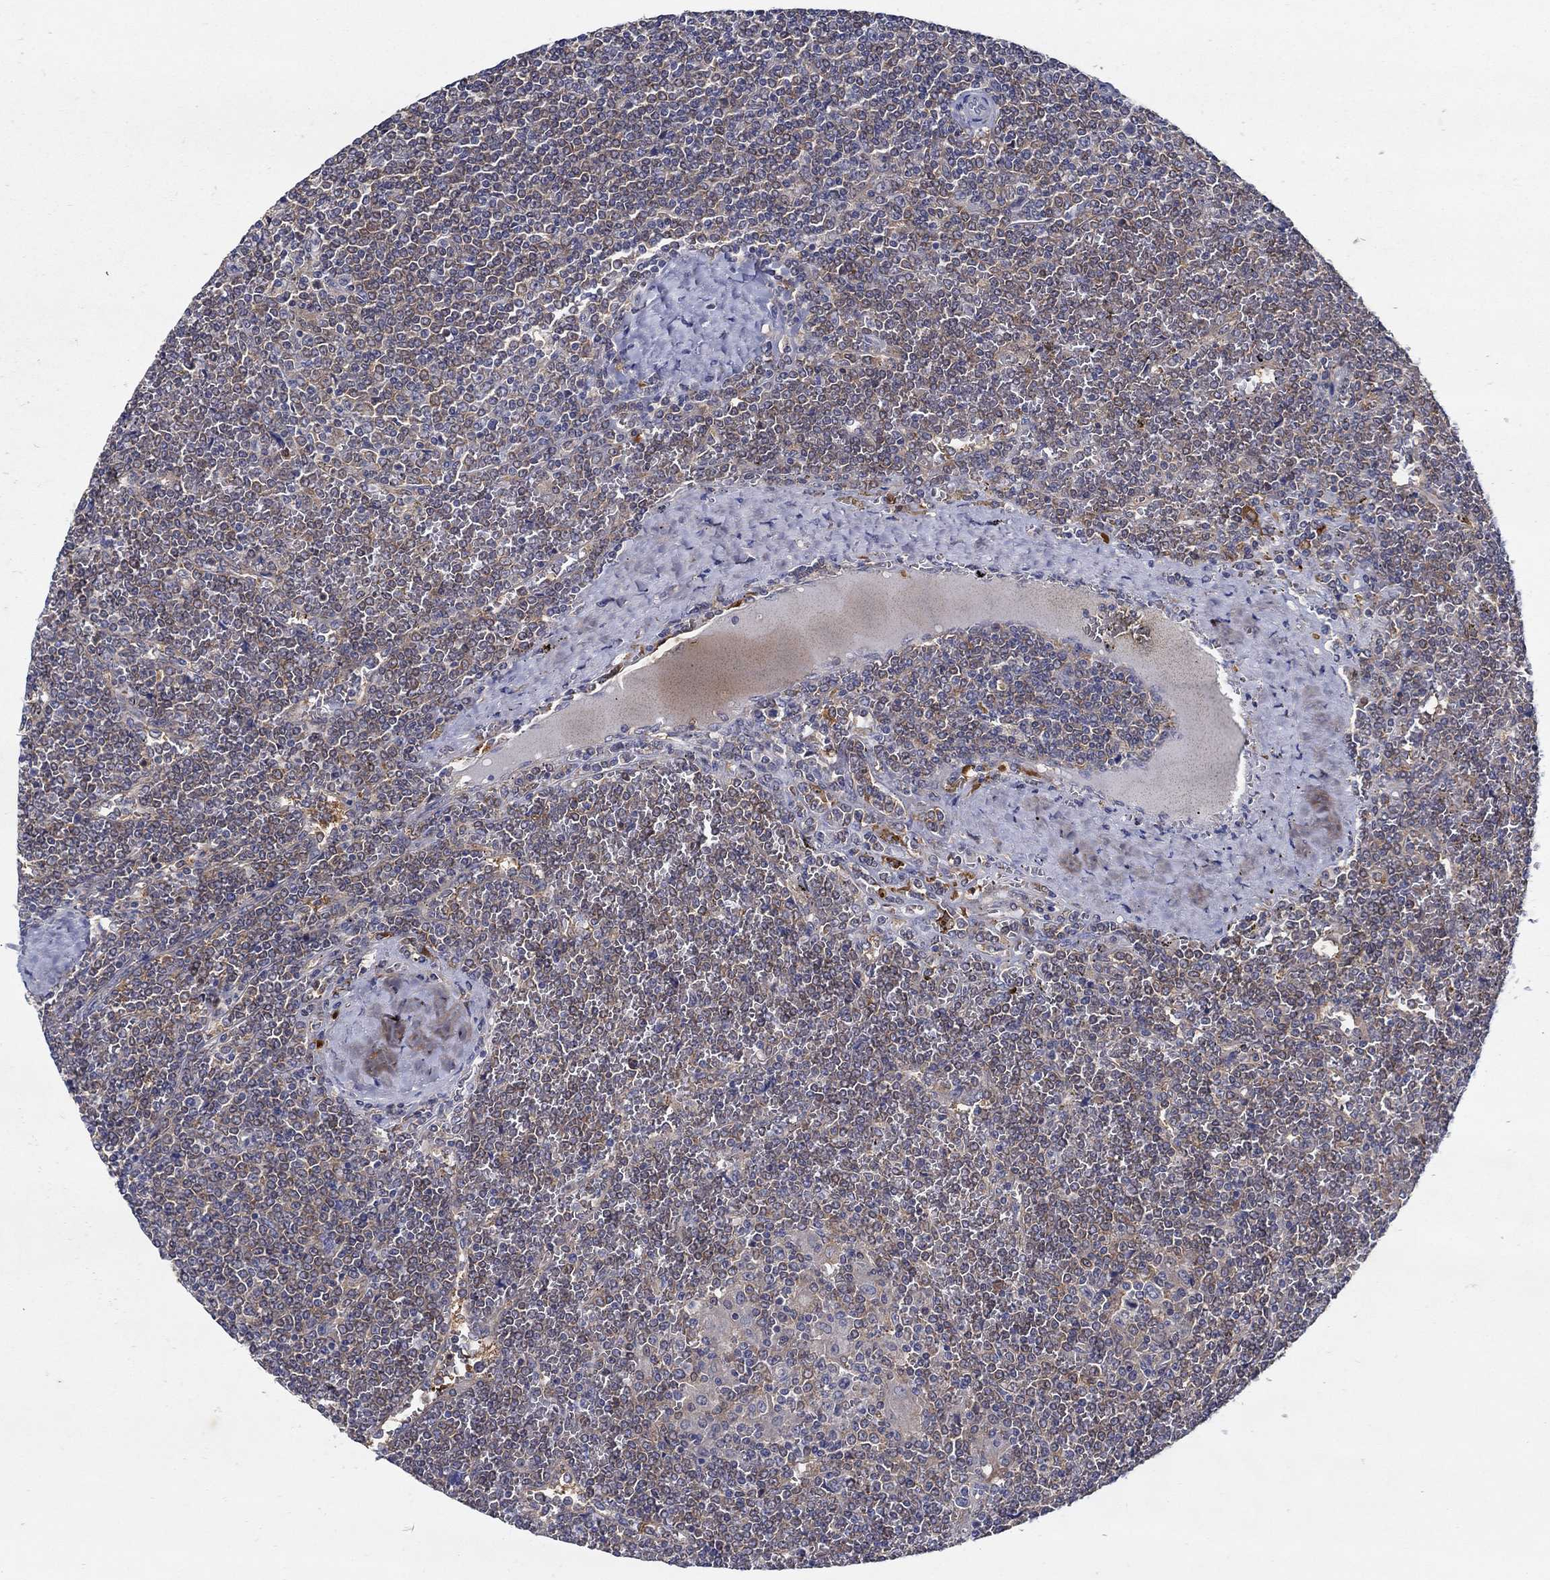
{"staining": {"intensity": "weak", "quantity": "<25%", "location": "cytoplasmic/membranous"}, "tissue": "lymphoma", "cell_type": "Tumor cells", "image_type": "cancer", "snomed": [{"axis": "morphology", "description": "Malignant lymphoma, non-Hodgkin's type, Low grade"}, {"axis": "topography", "description": "Spleen"}], "caption": "Immunohistochemistry of low-grade malignant lymphoma, non-Hodgkin's type displays no staining in tumor cells. Brightfield microscopy of immunohistochemistry (IHC) stained with DAB (3,3'-diaminobenzidine) (brown) and hematoxylin (blue), captured at high magnification.", "gene": "MTHFR", "patient": {"sex": "female", "age": 19}}